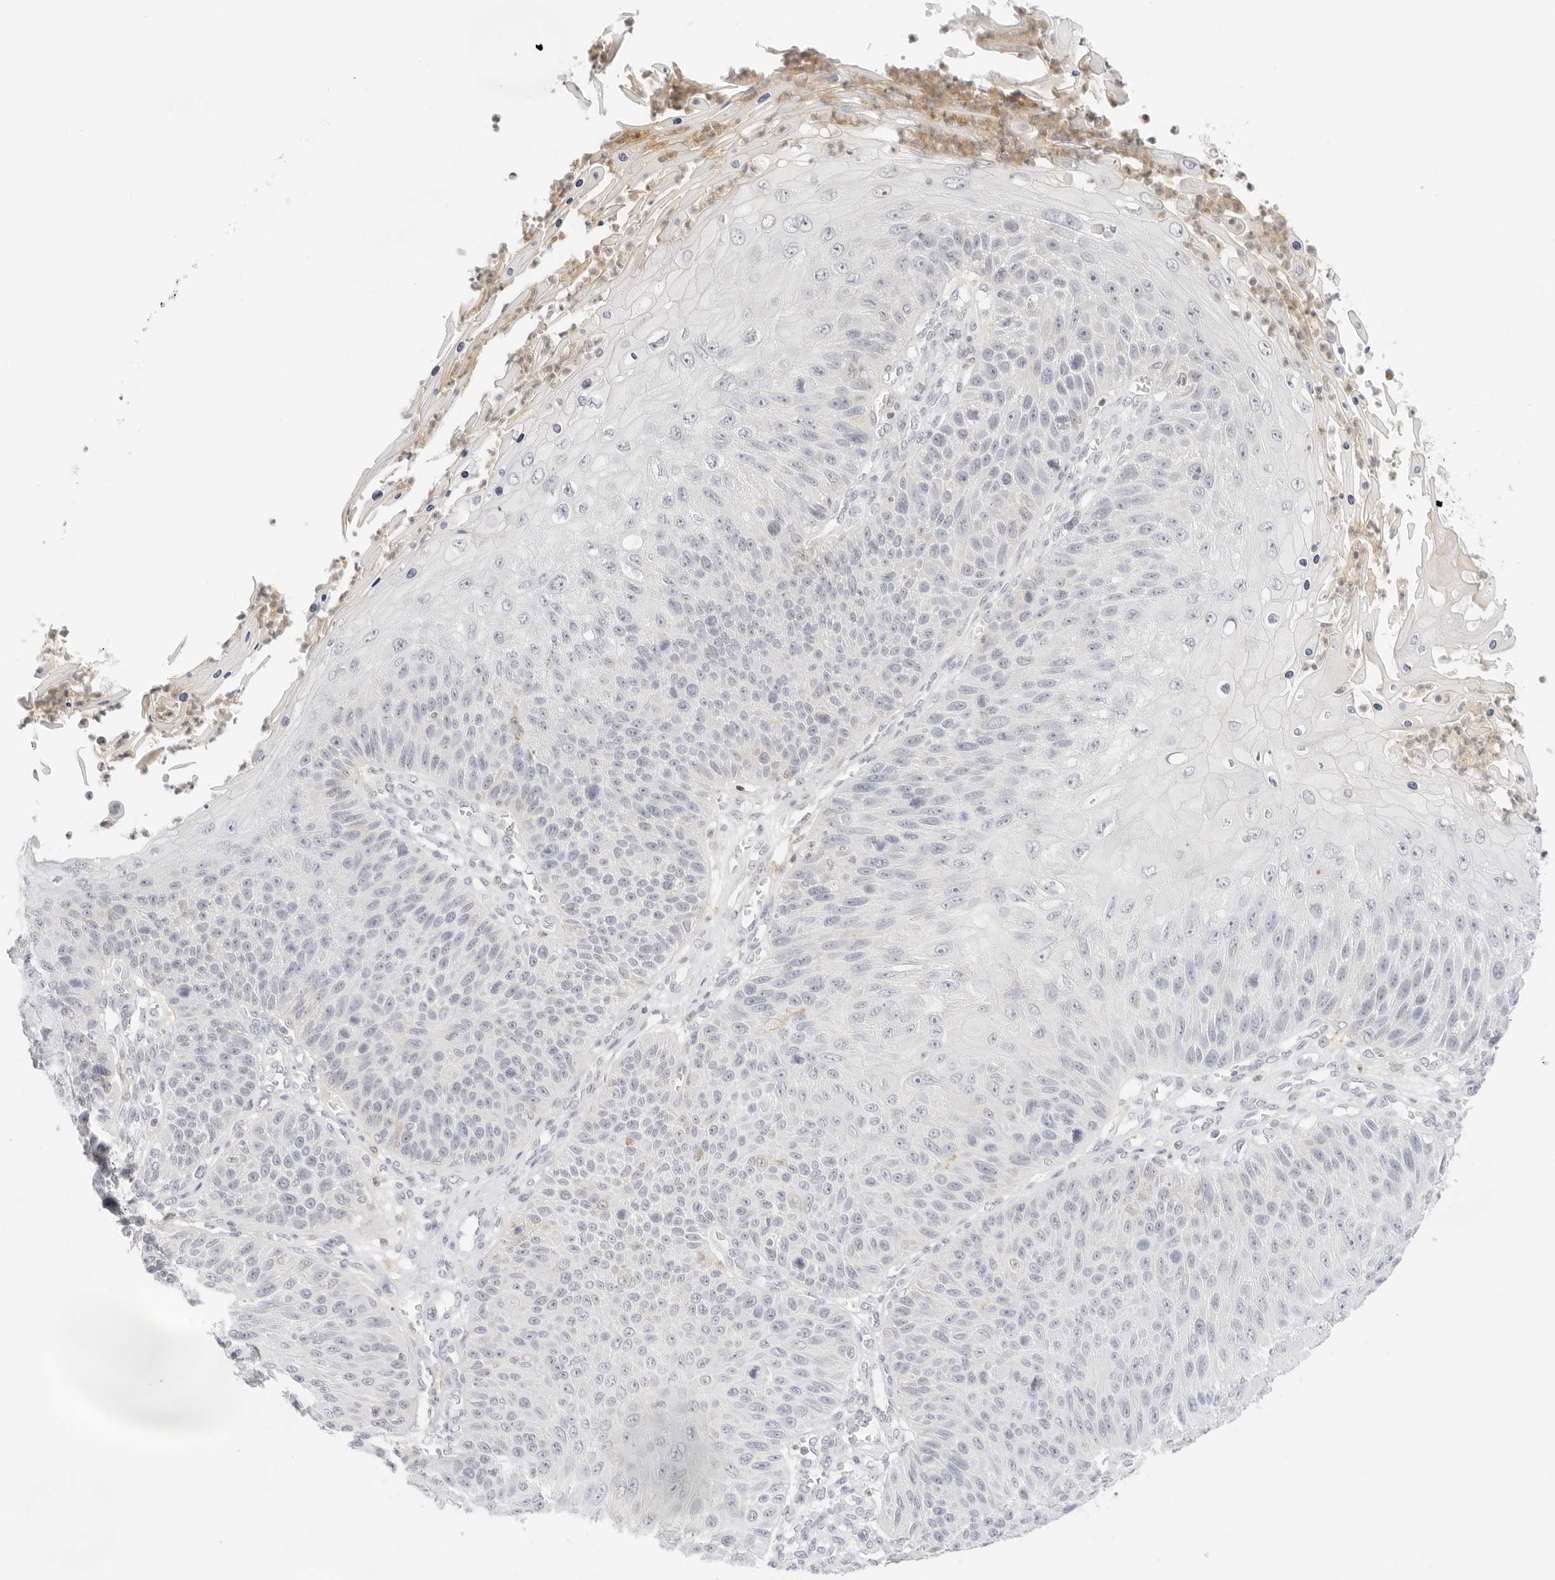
{"staining": {"intensity": "negative", "quantity": "none", "location": "none"}, "tissue": "skin cancer", "cell_type": "Tumor cells", "image_type": "cancer", "snomed": [{"axis": "morphology", "description": "Squamous cell carcinoma, NOS"}, {"axis": "topography", "description": "Skin"}], "caption": "IHC histopathology image of neoplastic tissue: human skin squamous cell carcinoma stained with DAB (3,3'-diaminobenzidine) reveals no significant protein expression in tumor cells.", "gene": "TNFRSF14", "patient": {"sex": "female", "age": 88}}